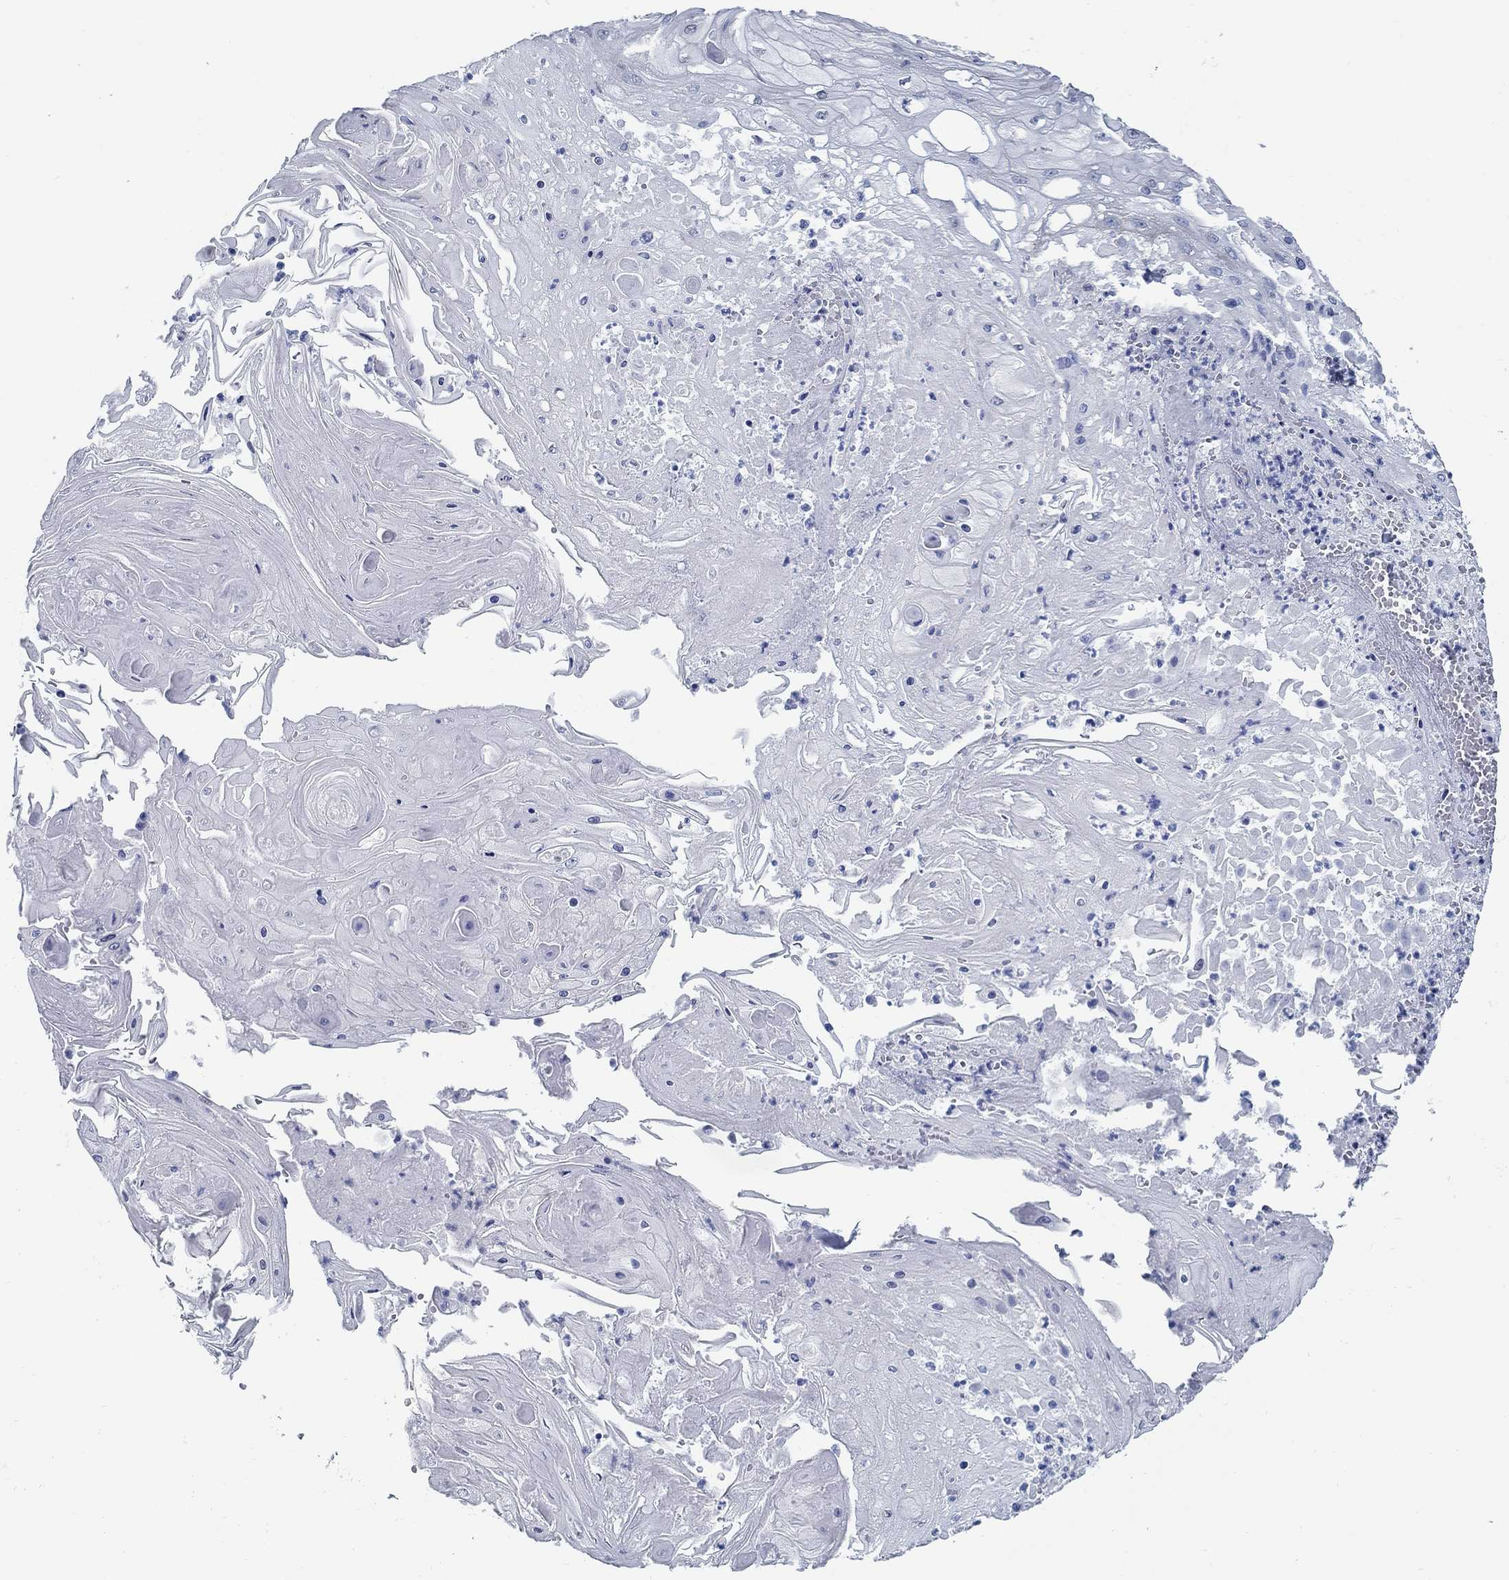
{"staining": {"intensity": "negative", "quantity": "none", "location": "none"}, "tissue": "skin cancer", "cell_type": "Tumor cells", "image_type": "cancer", "snomed": [{"axis": "morphology", "description": "Squamous cell carcinoma, NOS"}, {"axis": "topography", "description": "Skin"}], "caption": "Immunohistochemical staining of skin cancer reveals no significant positivity in tumor cells.", "gene": "C15orf39", "patient": {"sex": "male", "age": 70}}